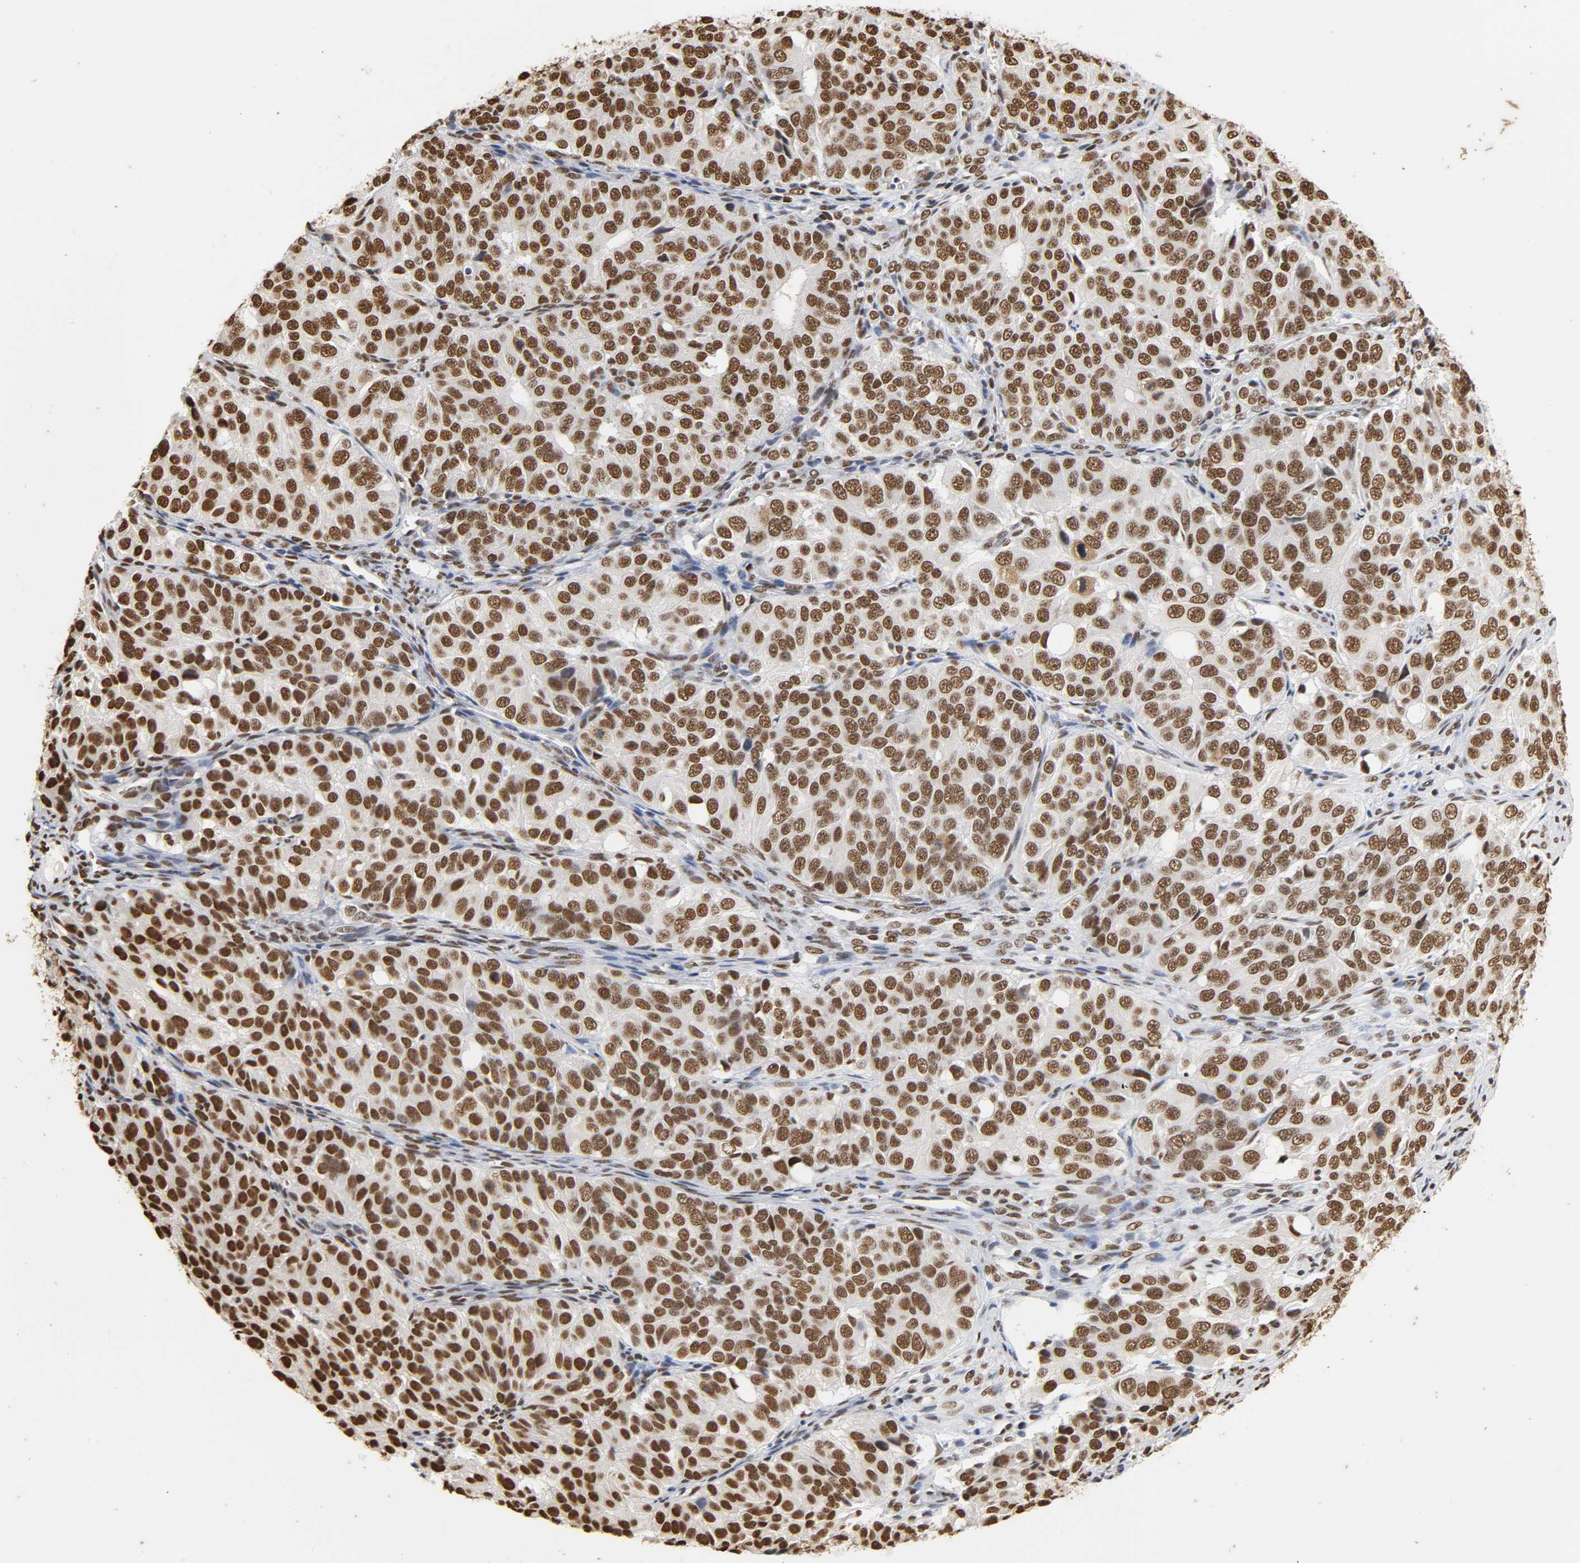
{"staining": {"intensity": "moderate", "quantity": ">75%", "location": "nuclear"}, "tissue": "ovarian cancer", "cell_type": "Tumor cells", "image_type": "cancer", "snomed": [{"axis": "morphology", "description": "Carcinoma, endometroid"}, {"axis": "topography", "description": "Ovary"}], "caption": "The photomicrograph reveals immunohistochemical staining of ovarian cancer (endometroid carcinoma). There is moderate nuclear positivity is appreciated in approximately >75% of tumor cells.", "gene": "HNRNPC", "patient": {"sex": "female", "age": 51}}